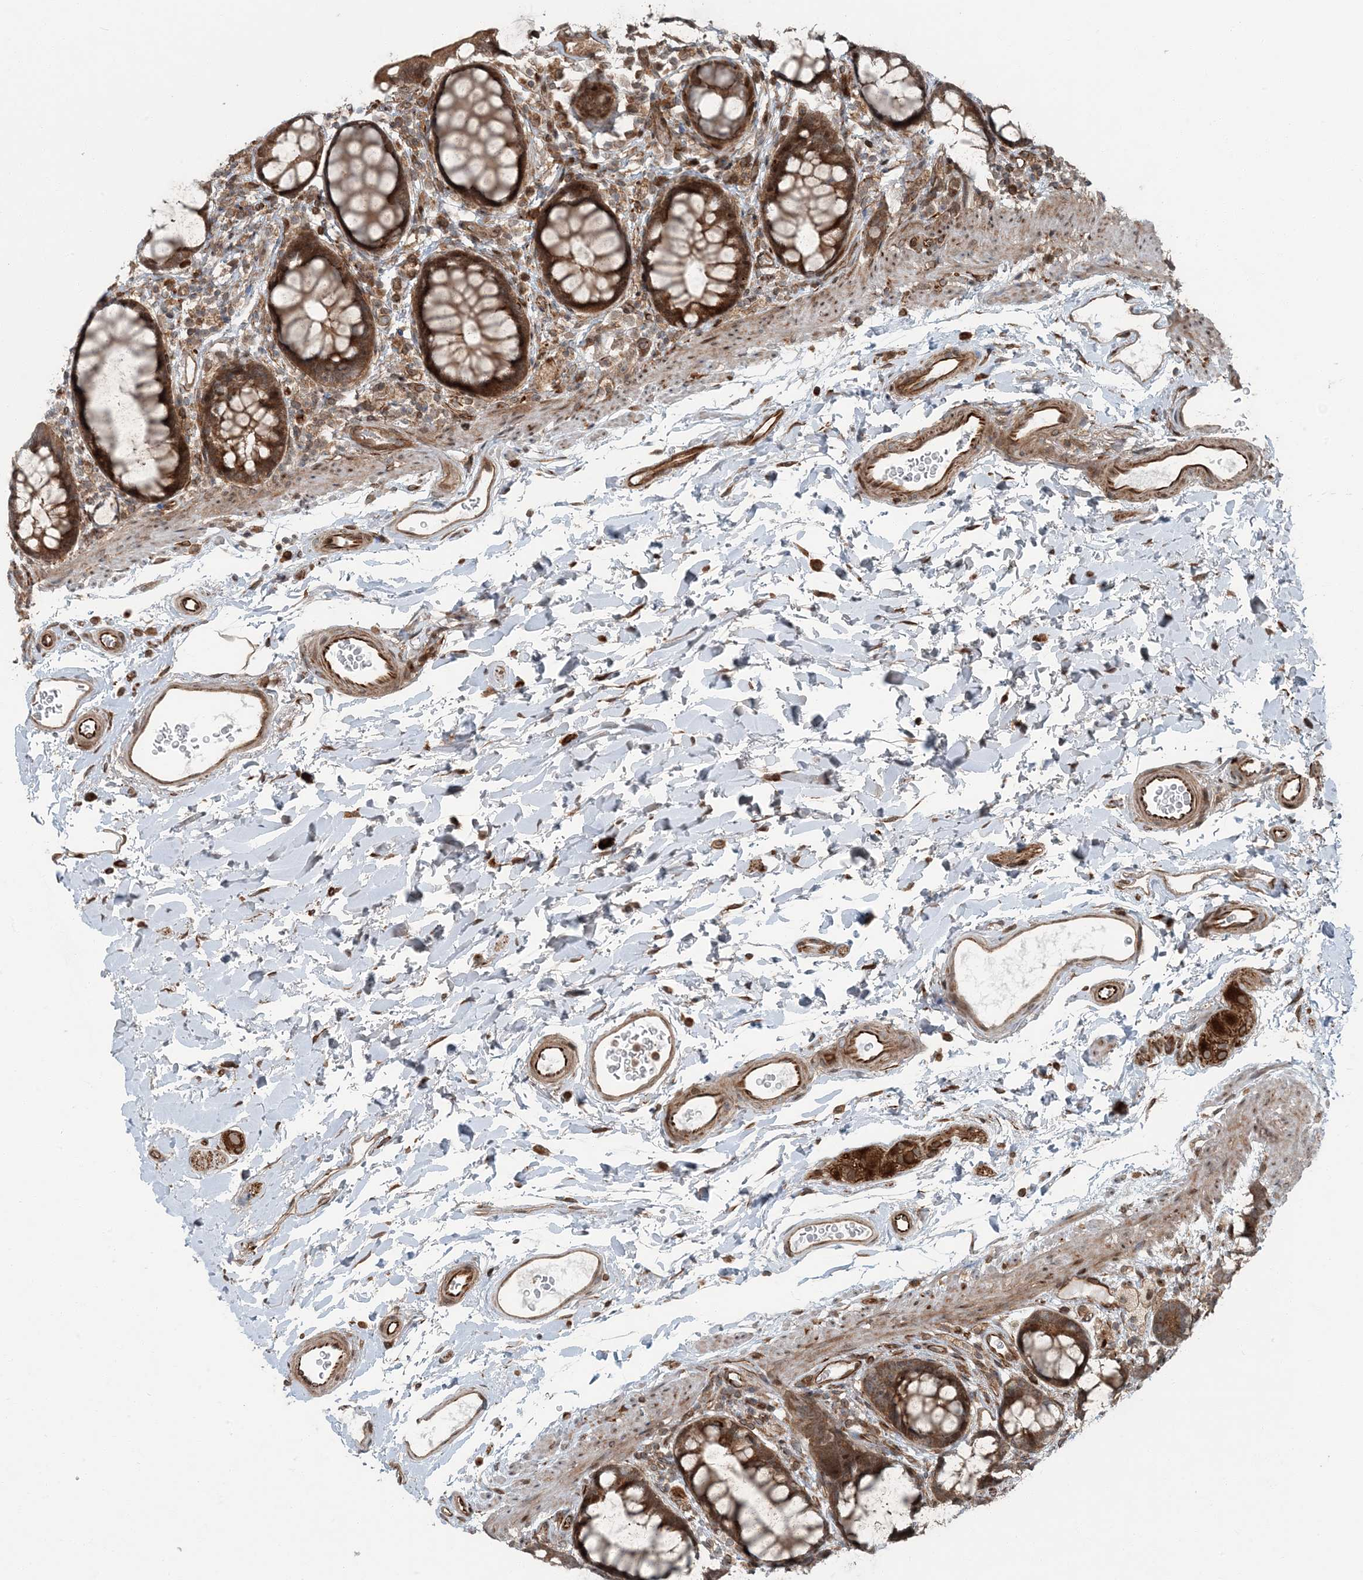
{"staining": {"intensity": "moderate", "quantity": ">75%", "location": "cytoplasmic/membranous"}, "tissue": "rectum", "cell_type": "Glandular cells", "image_type": "normal", "snomed": [{"axis": "morphology", "description": "Normal tissue, NOS"}, {"axis": "topography", "description": "Rectum"}], "caption": "There is medium levels of moderate cytoplasmic/membranous staining in glandular cells of normal rectum, as demonstrated by immunohistochemical staining (brown color).", "gene": "EDEM2", "patient": {"sex": "female", "age": 65}}